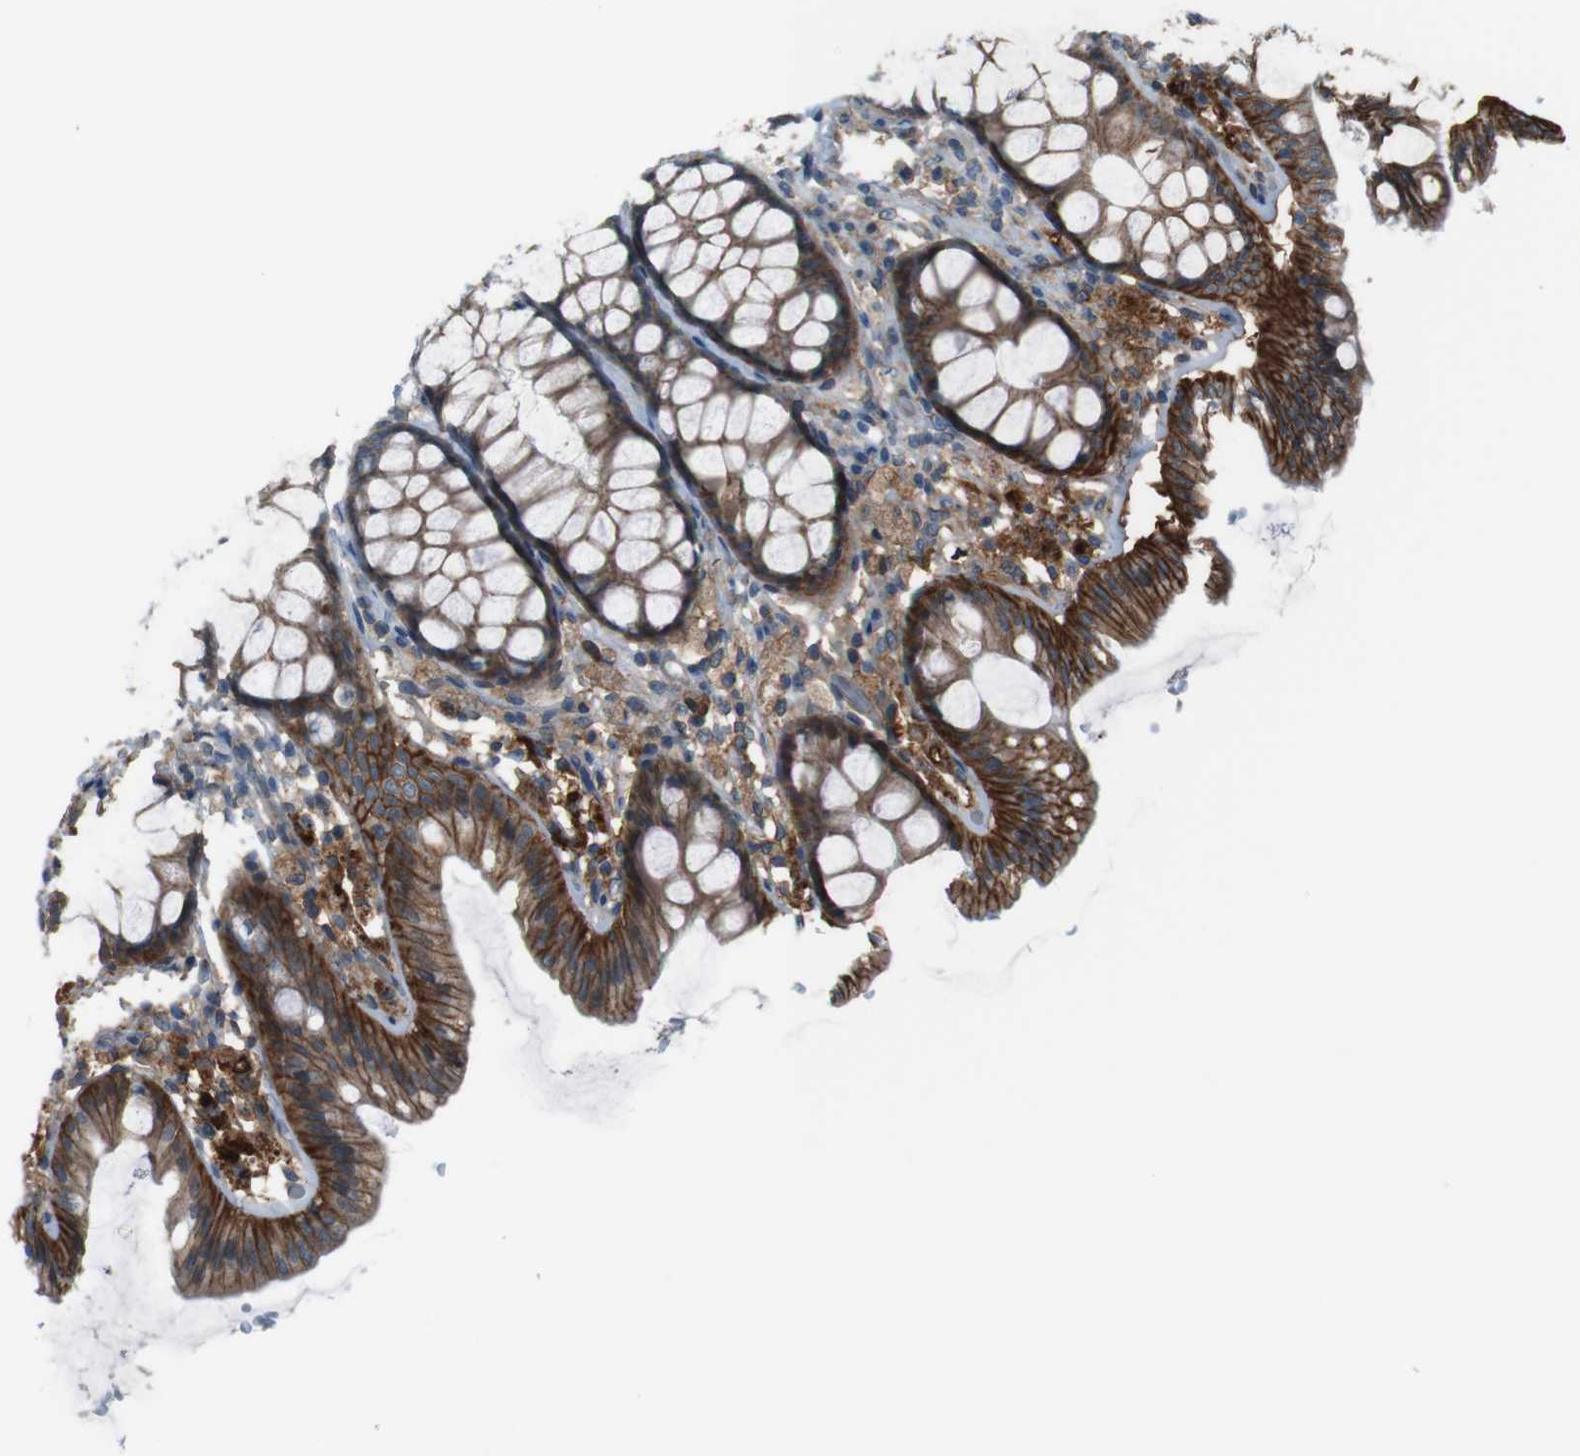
{"staining": {"intensity": "negative", "quantity": "none", "location": "none"}, "tissue": "colon", "cell_type": "Endothelial cells", "image_type": "normal", "snomed": [{"axis": "morphology", "description": "Normal tissue, NOS"}, {"axis": "topography", "description": "Colon"}], "caption": "This is an immunohistochemistry micrograph of benign colon. There is no positivity in endothelial cells.", "gene": "ATP2B1", "patient": {"sex": "female", "age": 55}}